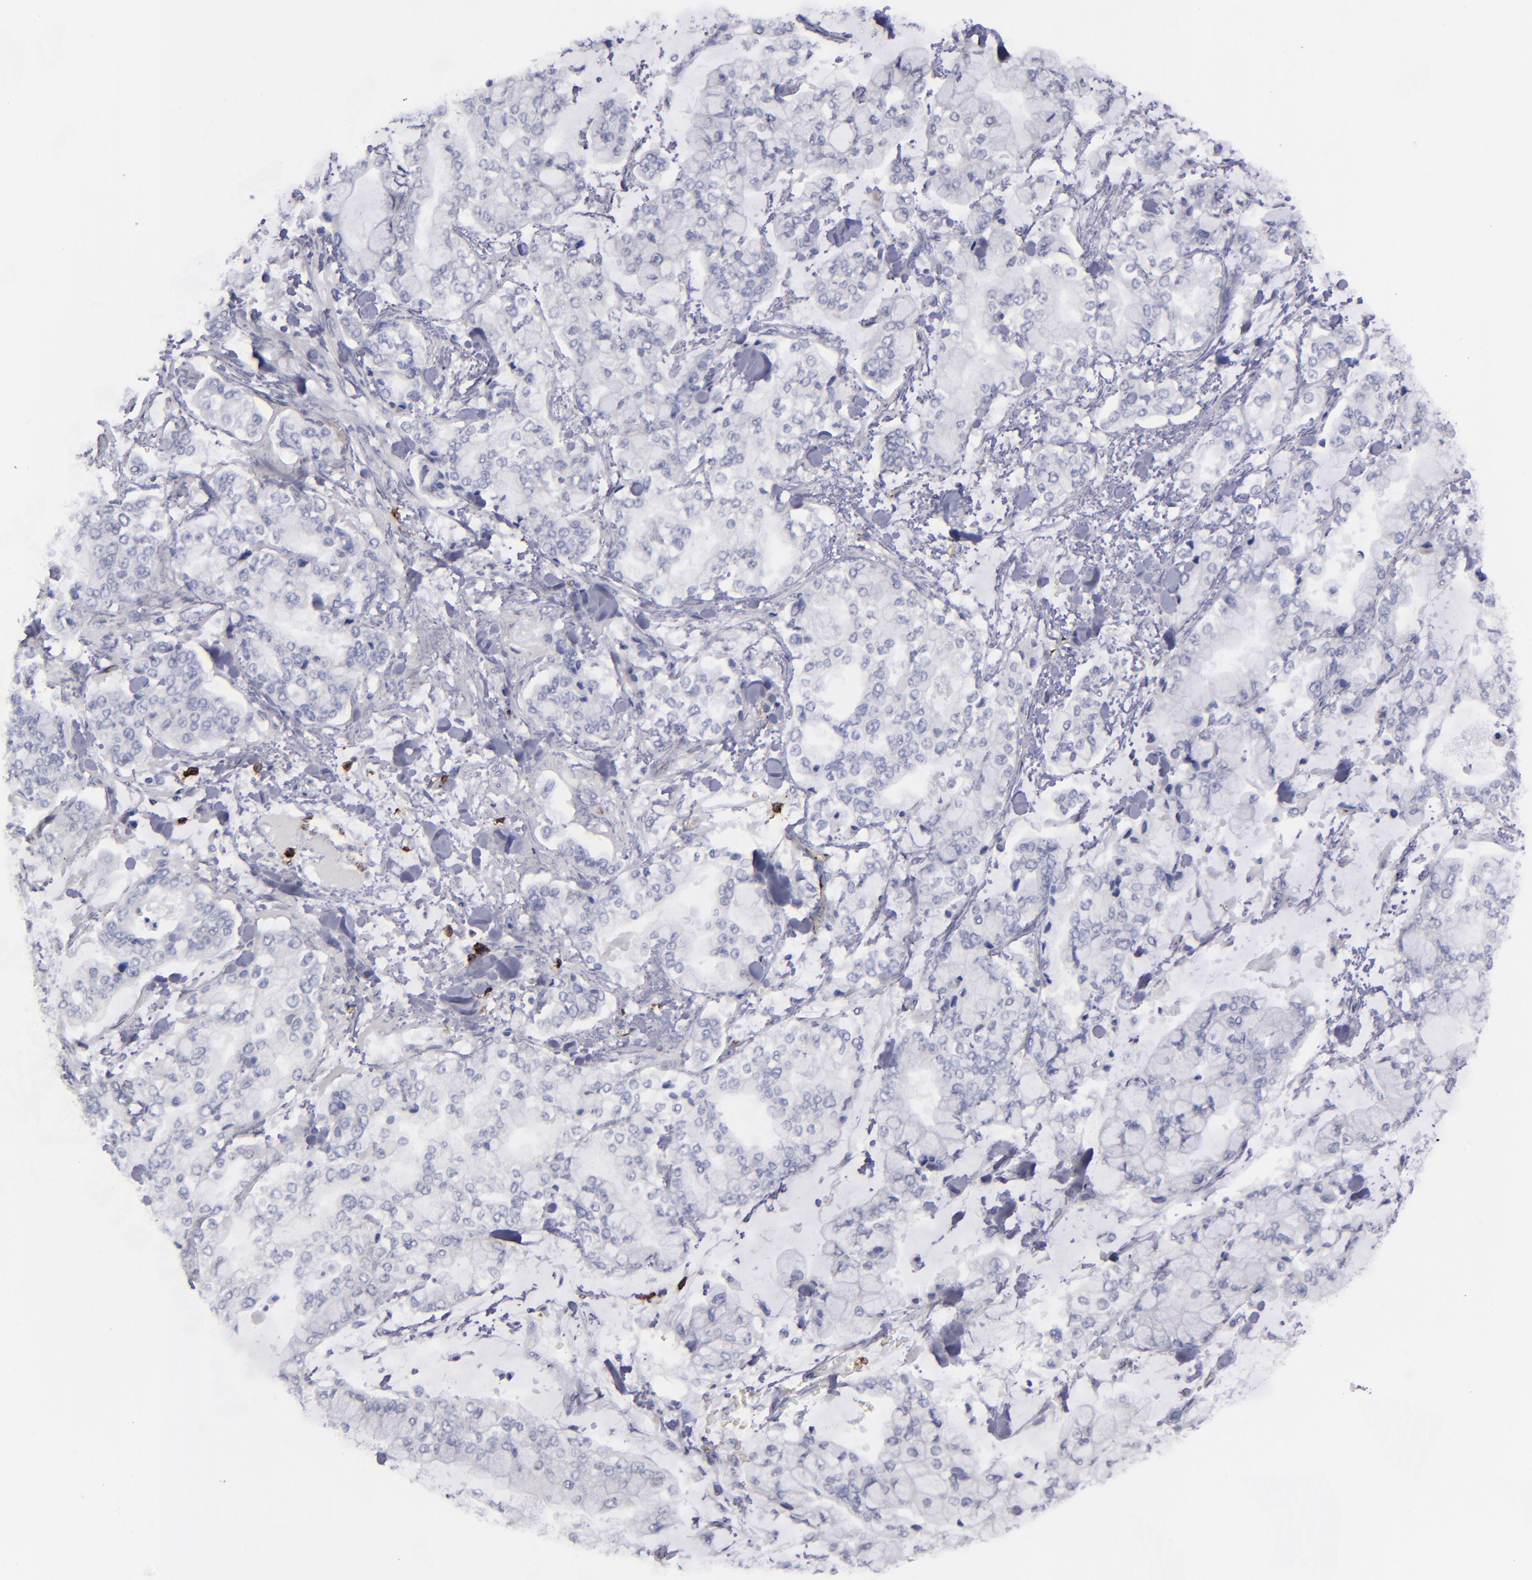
{"staining": {"intensity": "negative", "quantity": "none", "location": "none"}, "tissue": "stomach cancer", "cell_type": "Tumor cells", "image_type": "cancer", "snomed": [{"axis": "morphology", "description": "Normal tissue, NOS"}, {"axis": "morphology", "description": "Adenocarcinoma, NOS"}, {"axis": "topography", "description": "Stomach, upper"}, {"axis": "topography", "description": "Stomach"}], "caption": "Tumor cells show no significant protein expression in adenocarcinoma (stomach).", "gene": "CD27", "patient": {"sex": "male", "age": 76}}